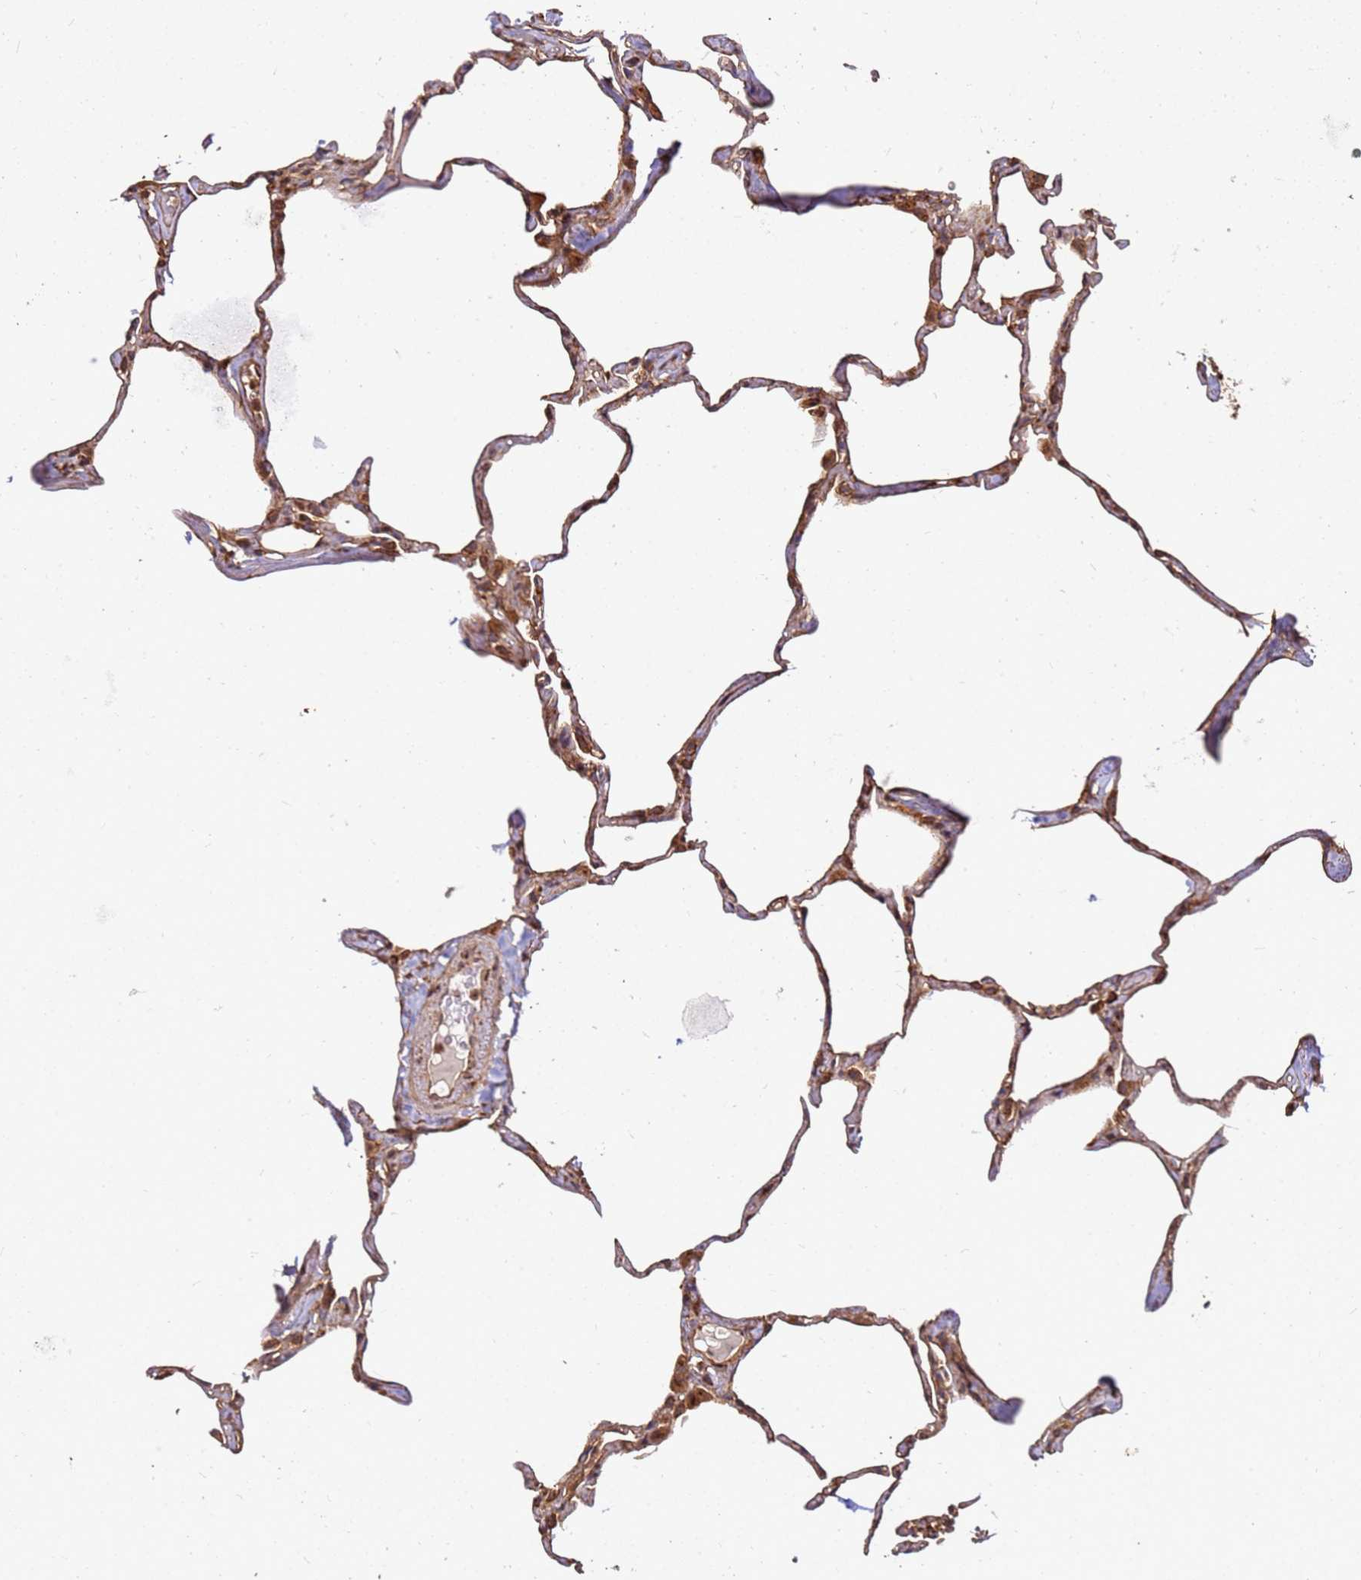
{"staining": {"intensity": "moderate", "quantity": ">75%", "location": "cytoplasmic/membranous"}, "tissue": "lung", "cell_type": "Alveolar cells", "image_type": "normal", "snomed": [{"axis": "morphology", "description": "Normal tissue, NOS"}, {"axis": "topography", "description": "Lung"}], "caption": "This image shows immunohistochemistry (IHC) staining of benign lung, with medium moderate cytoplasmic/membranous expression in approximately >75% of alveolar cells.", "gene": "DVL3", "patient": {"sex": "male", "age": 65}}